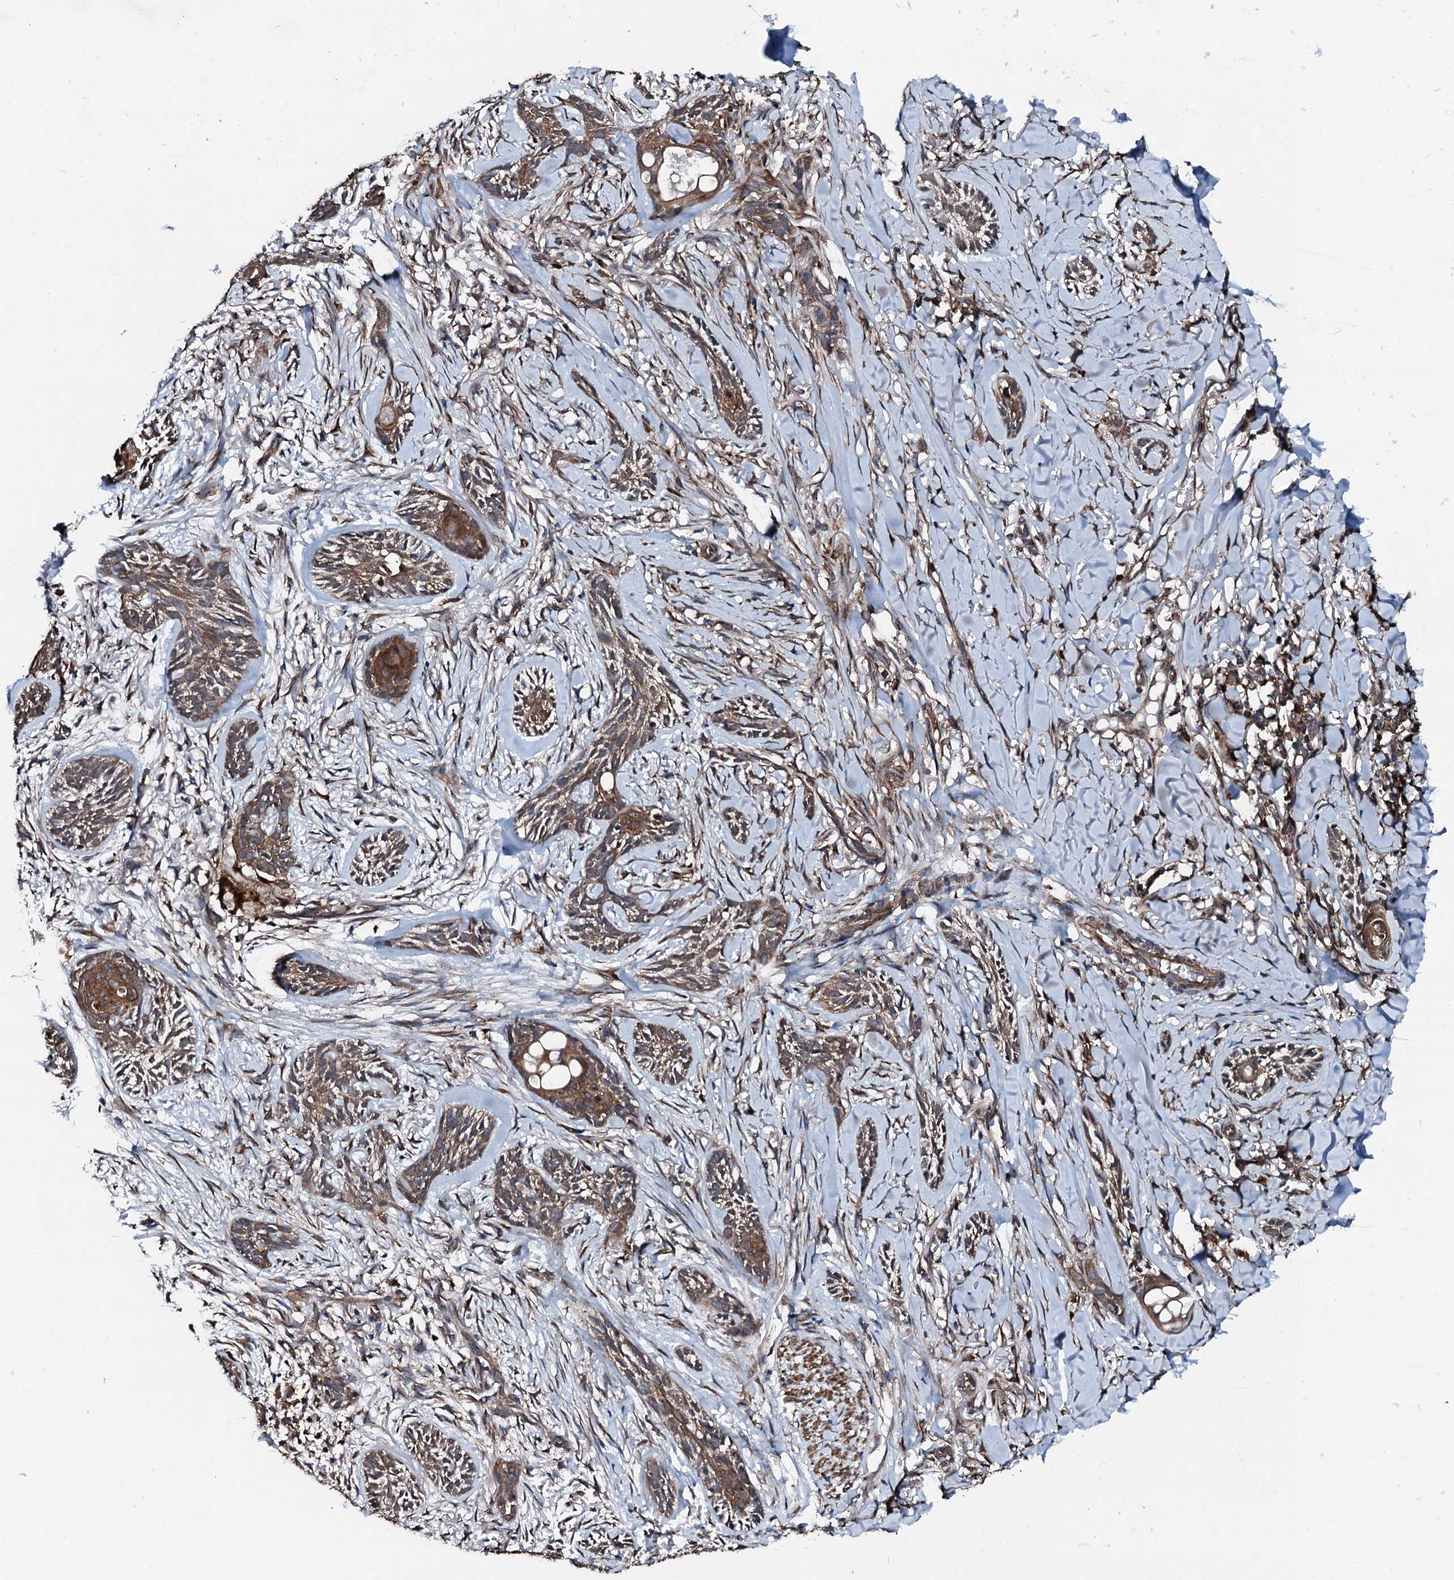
{"staining": {"intensity": "weak", "quantity": ">75%", "location": "cytoplasmic/membranous"}, "tissue": "skin cancer", "cell_type": "Tumor cells", "image_type": "cancer", "snomed": [{"axis": "morphology", "description": "Basal cell carcinoma"}, {"axis": "topography", "description": "Skin"}], "caption": "An immunohistochemistry (IHC) micrograph of tumor tissue is shown. Protein staining in brown labels weak cytoplasmic/membranous positivity in skin cancer (basal cell carcinoma) within tumor cells.", "gene": "EDC4", "patient": {"sex": "female", "age": 59}}